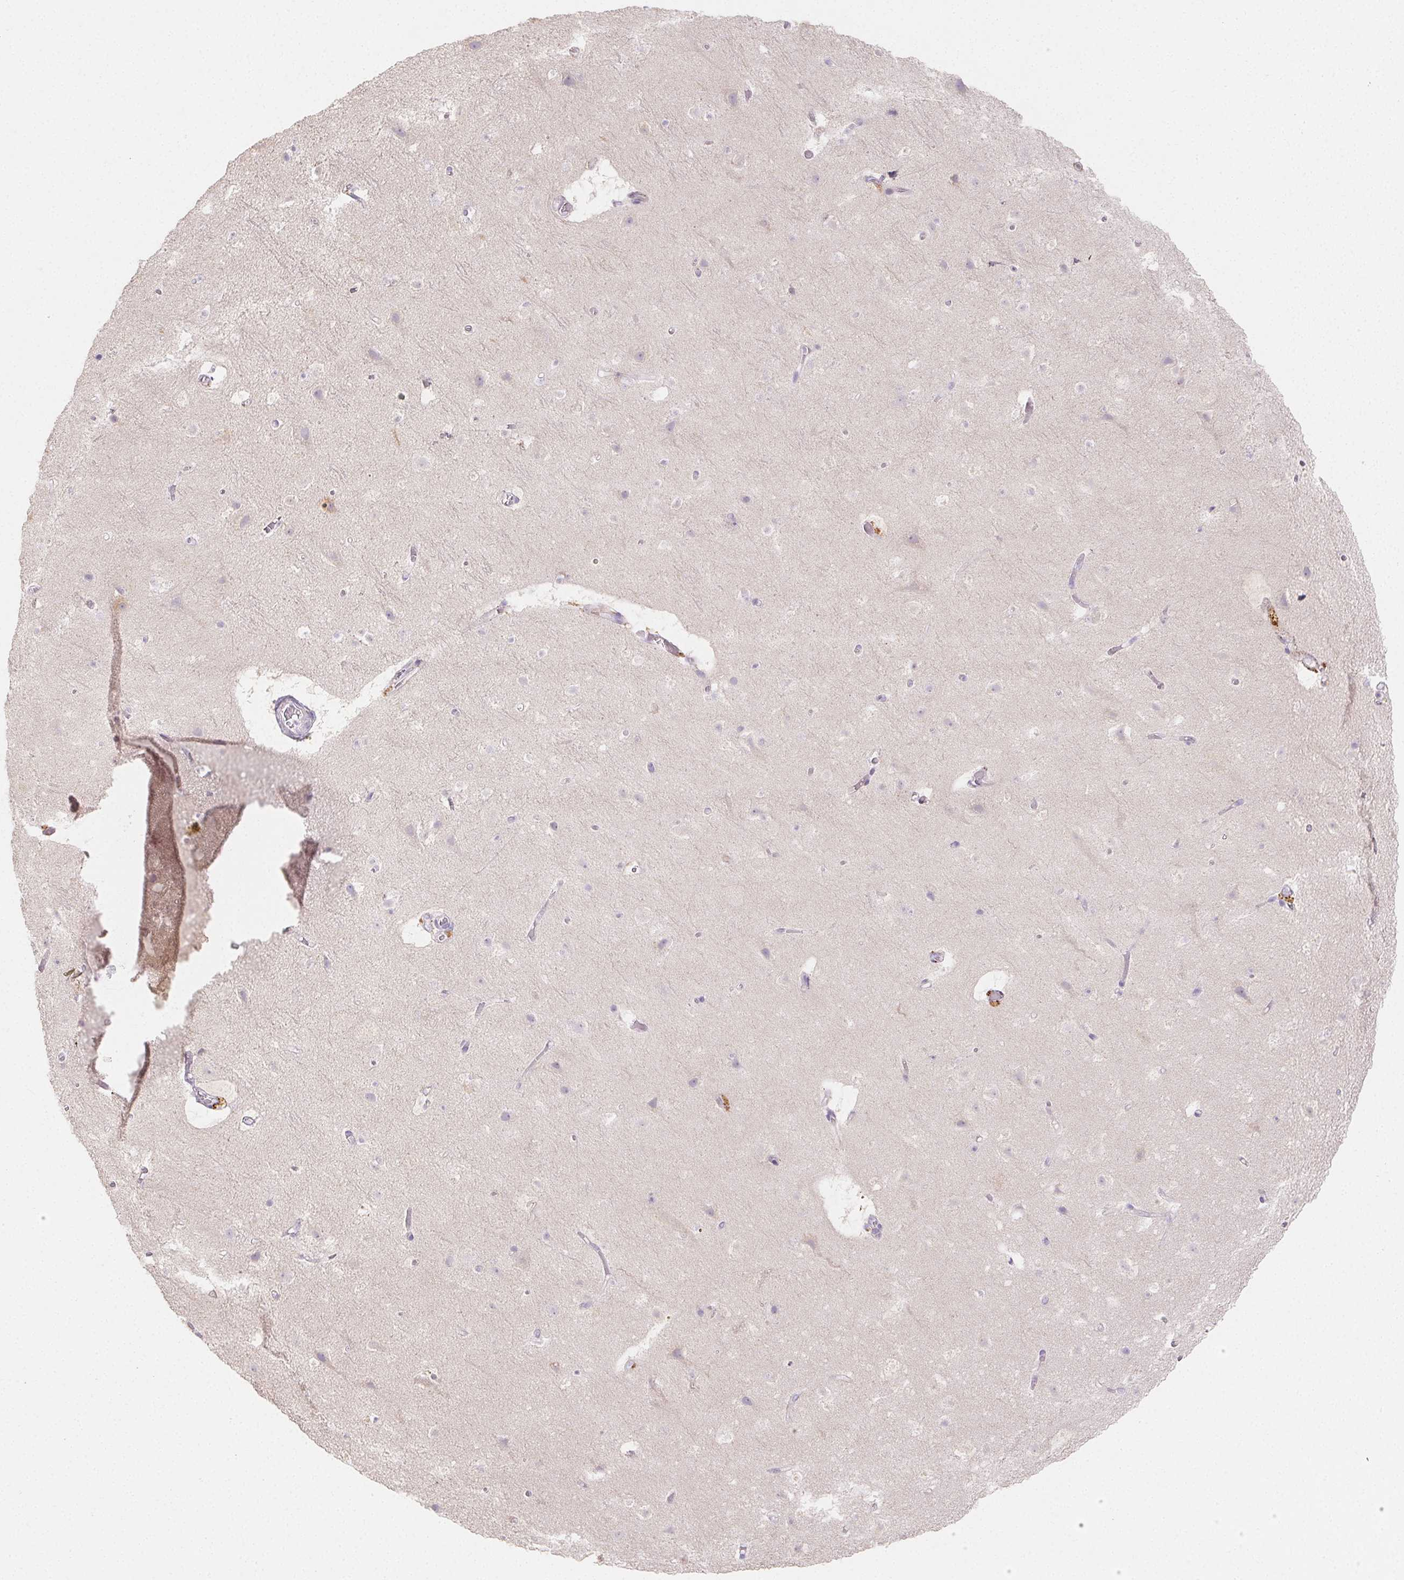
{"staining": {"intensity": "negative", "quantity": "none", "location": "none"}, "tissue": "cerebral cortex", "cell_type": "Endothelial cells", "image_type": "normal", "snomed": [{"axis": "morphology", "description": "Normal tissue, NOS"}, {"axis": "topography", "description": "Cerebral cortex"}], "caption": "DAB immunohistochemical staining of normal cerebral cortex demonstrates no significant expression in endothelial cells.", "gene": "ACVR1B", "patient": {"sex": "female", "age": 42}}